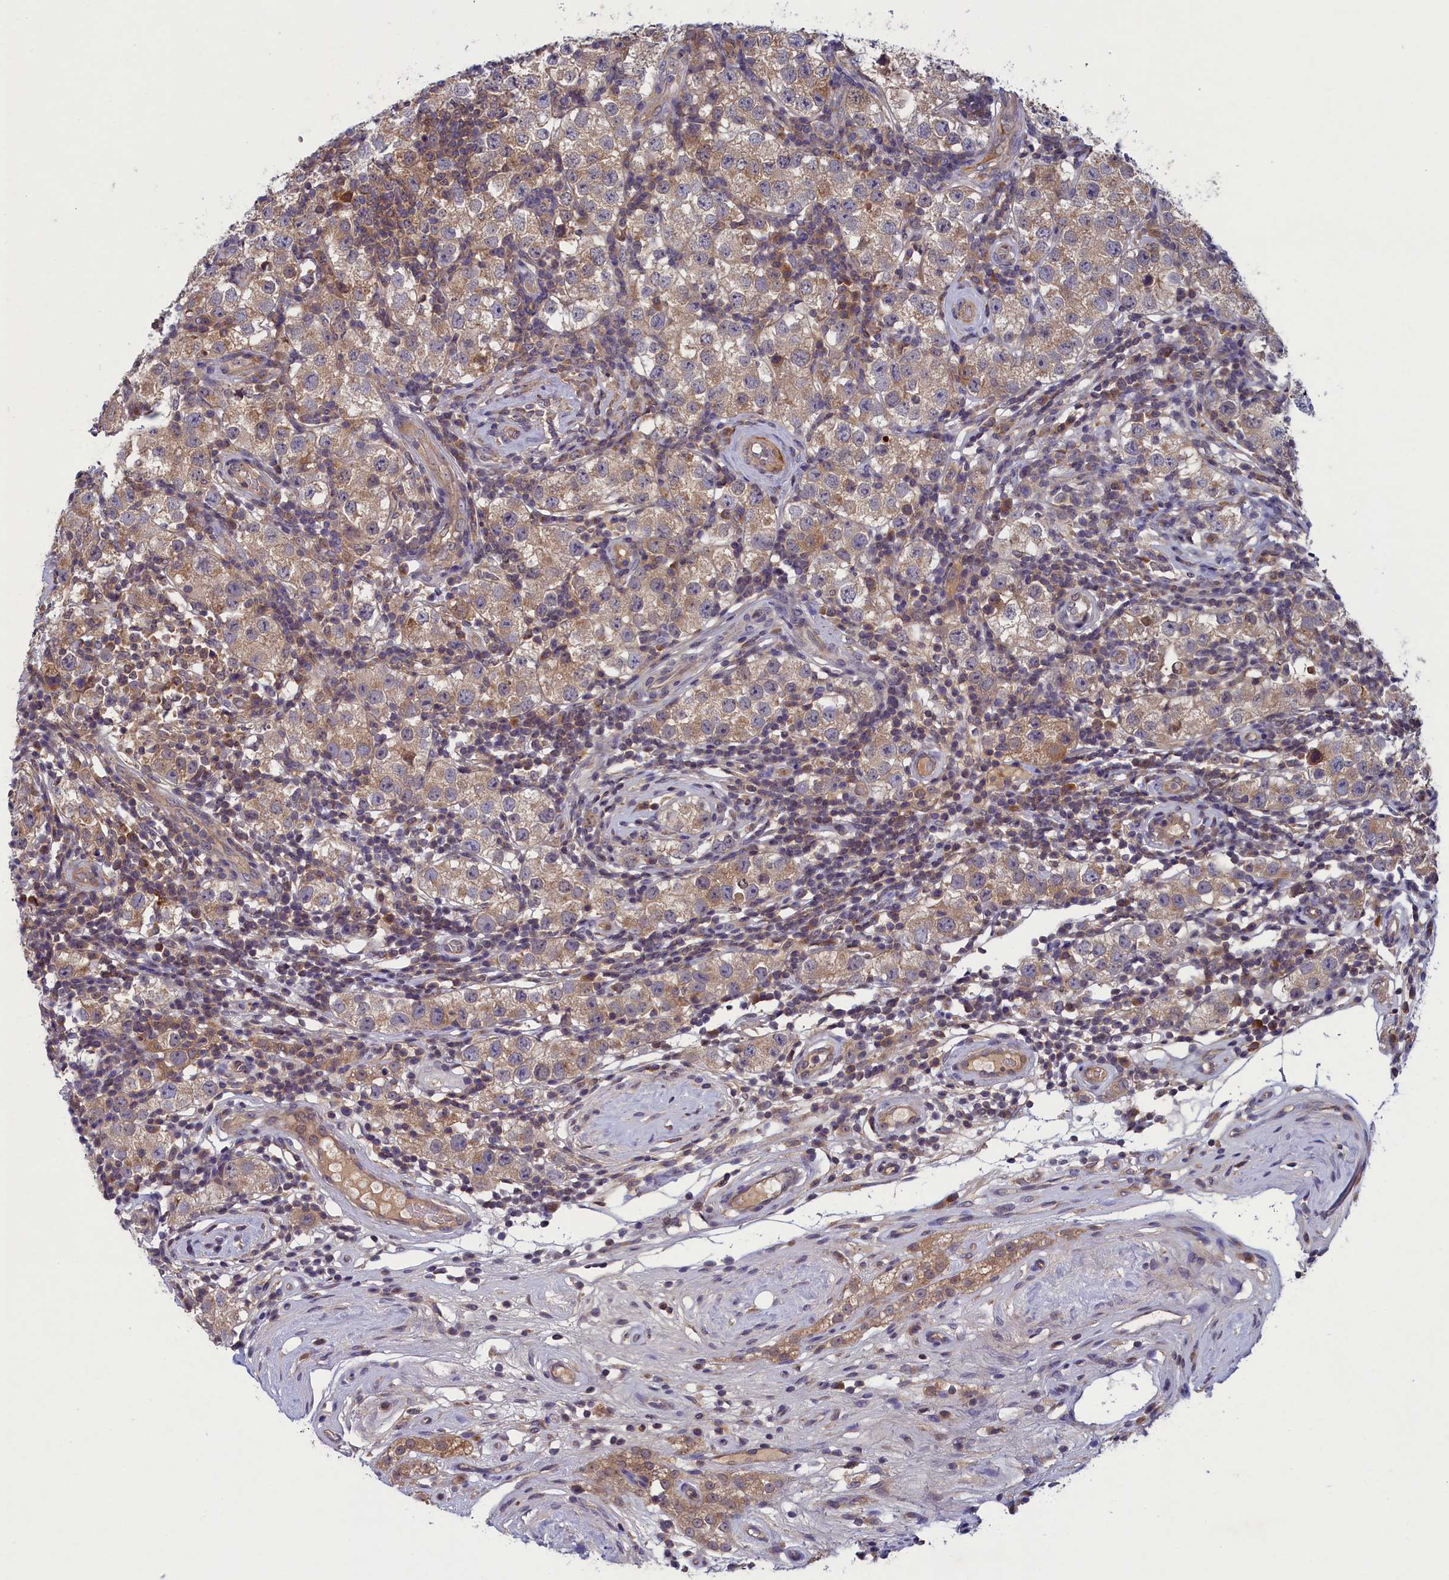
{"staining": {"intensity": "weak", "quantity": ">75%", "location": "cytoplasmic/membranous"}, "tissue": "testis cancer", "cell_type": "Tumor cells", "image_type": "cancer", "snomed": [{"axis": "morphology", "description": "Seminoma, NOS"}, {"axis": "topography", "description": "Testis"}], "caption": "A brown stain highlights weak cytoplasmic/membranous expression of a protein in human seminoma (testis) tumor cells. (brown staining indicates protein expression, while blue staining denotes nuclei).", "gene": "NUBP1", "patient": {"sex": "male", "age": 34}}